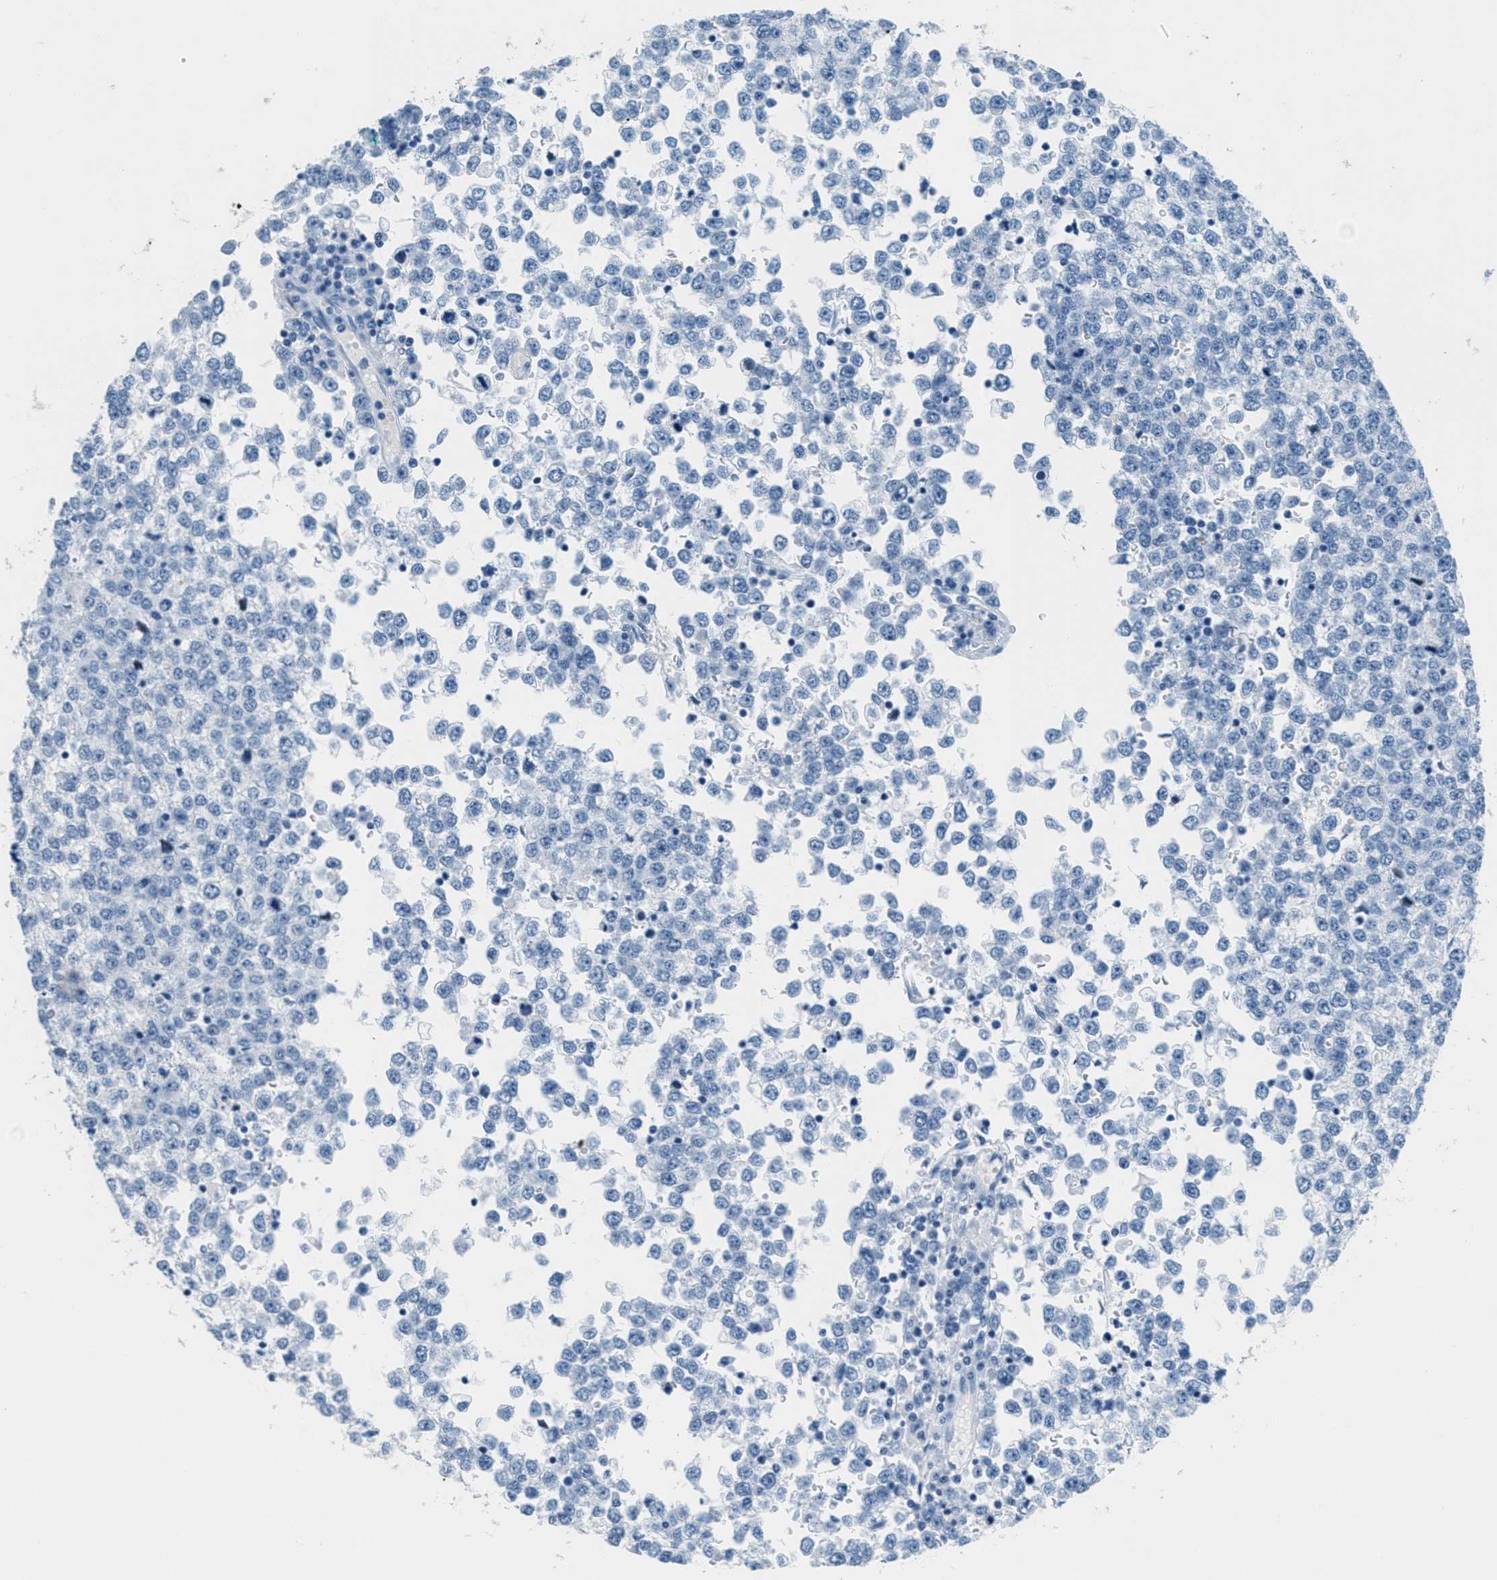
{"staining": {"intensity": "negative", "quantity": "none", "location": "none"}, "tissue": "testis cancer", "cell_type": "Tumor cells", "image_type": "cancer", "snomed": [{"axis": "morphology", "description": "Seminoma, NOS"}, {"axis": "topography", "description": "Testis"}], "caption": "Testis seminoma stained for a protein using immunohistochemistry exhibits no staining tumor cells.", "gene": "MGARP", "patient": {"sex": "male", "age": 65}}